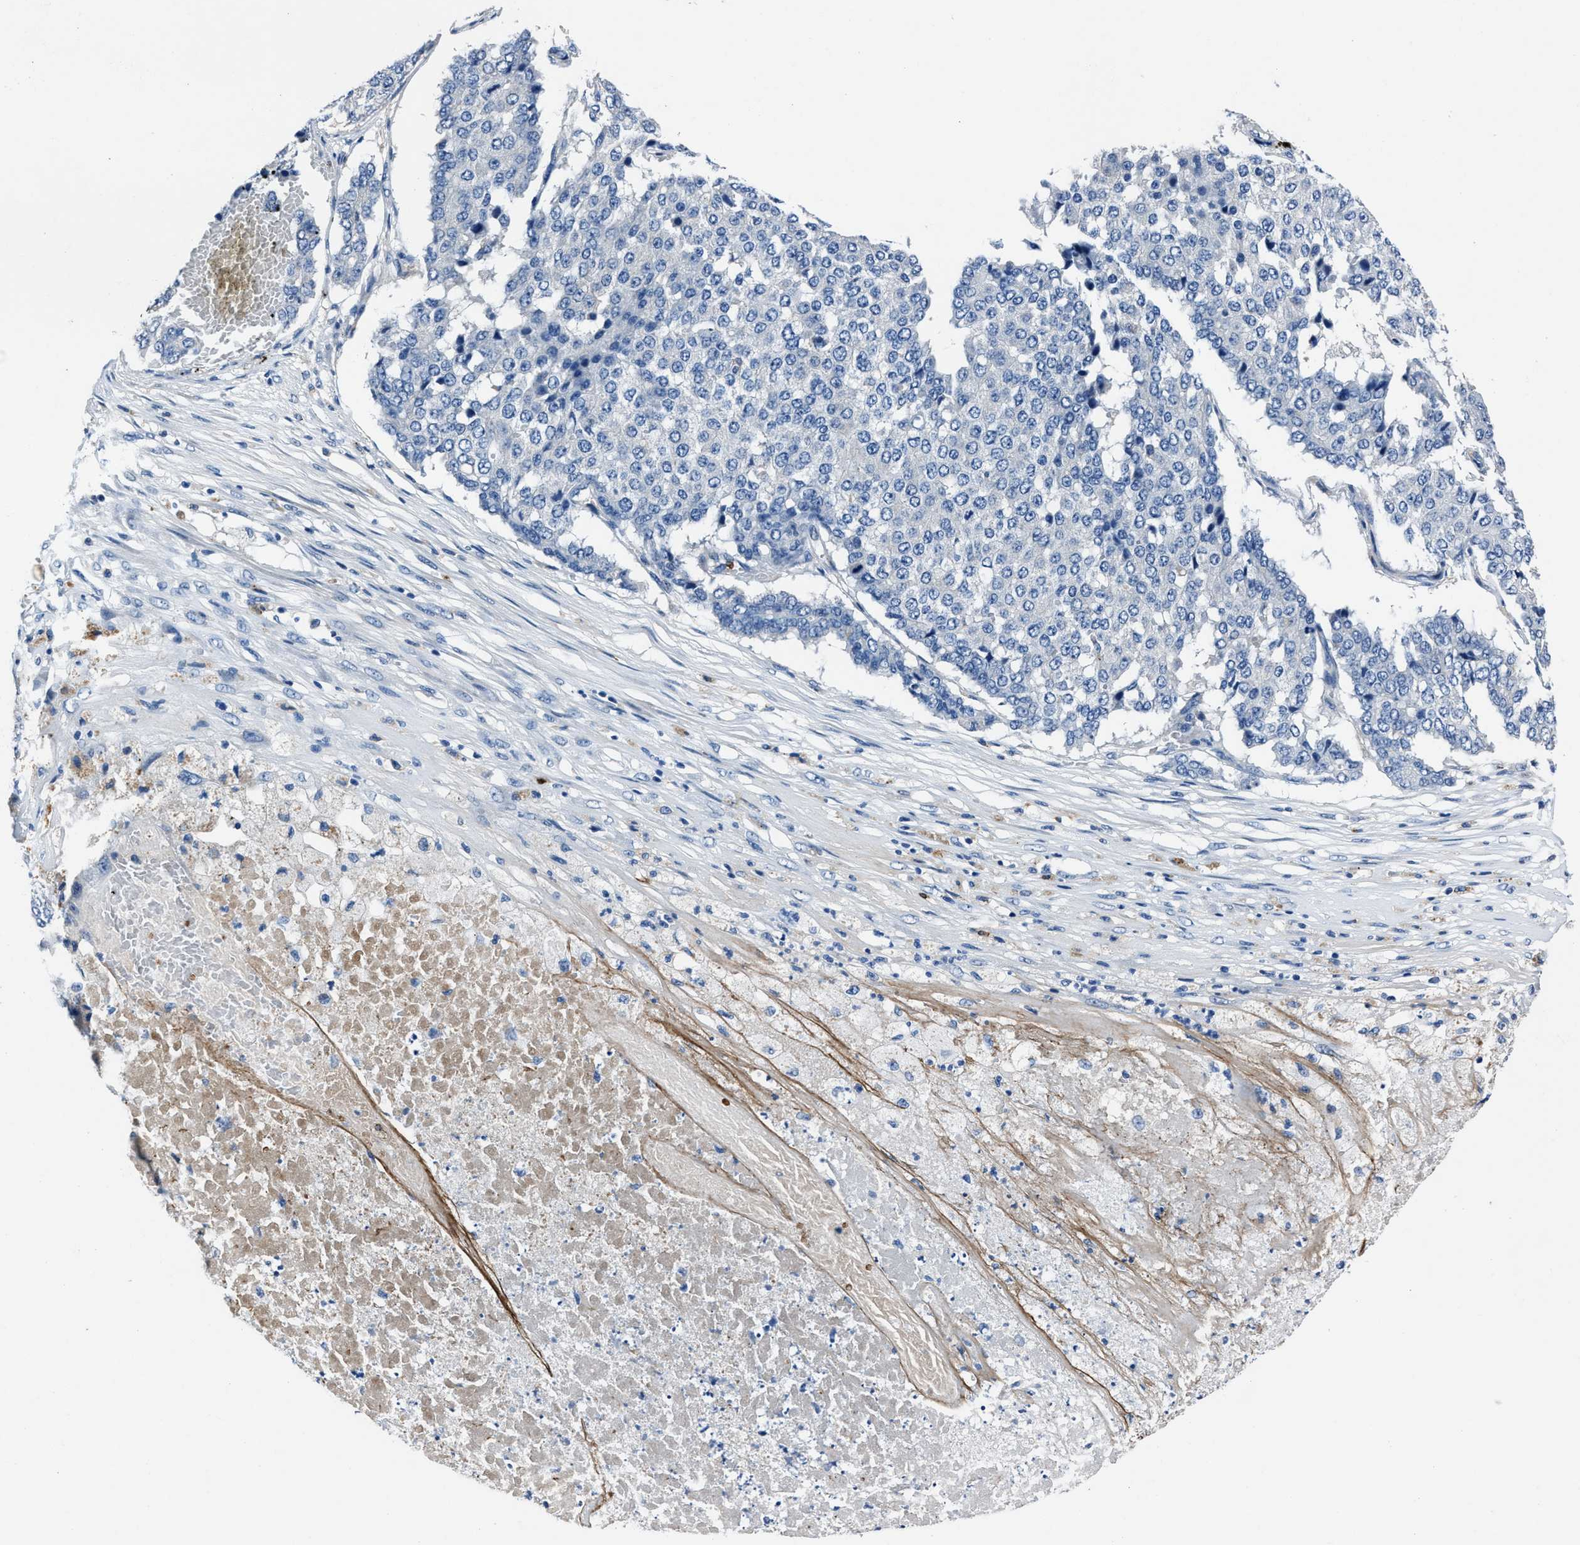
{"staining": {"intensity": "negative", "quantity": "none", "location": "none"}, "tissue": "pancreatic cancer", "cell_type": "Tumor cells", "image_type": "cancer", "snomed": [{"axis": "morphology", "description": "Adenocarcinoma, NOS"}, {"axis": "topography", "description": "Pancreas"}], "caption": "Histopathology image shows no significant protein positivity in tumor cells of pancreatic cancer (adenocarcinoma).", "gene": "FGL2", "patient": {"sex": "male", "age": 50}}